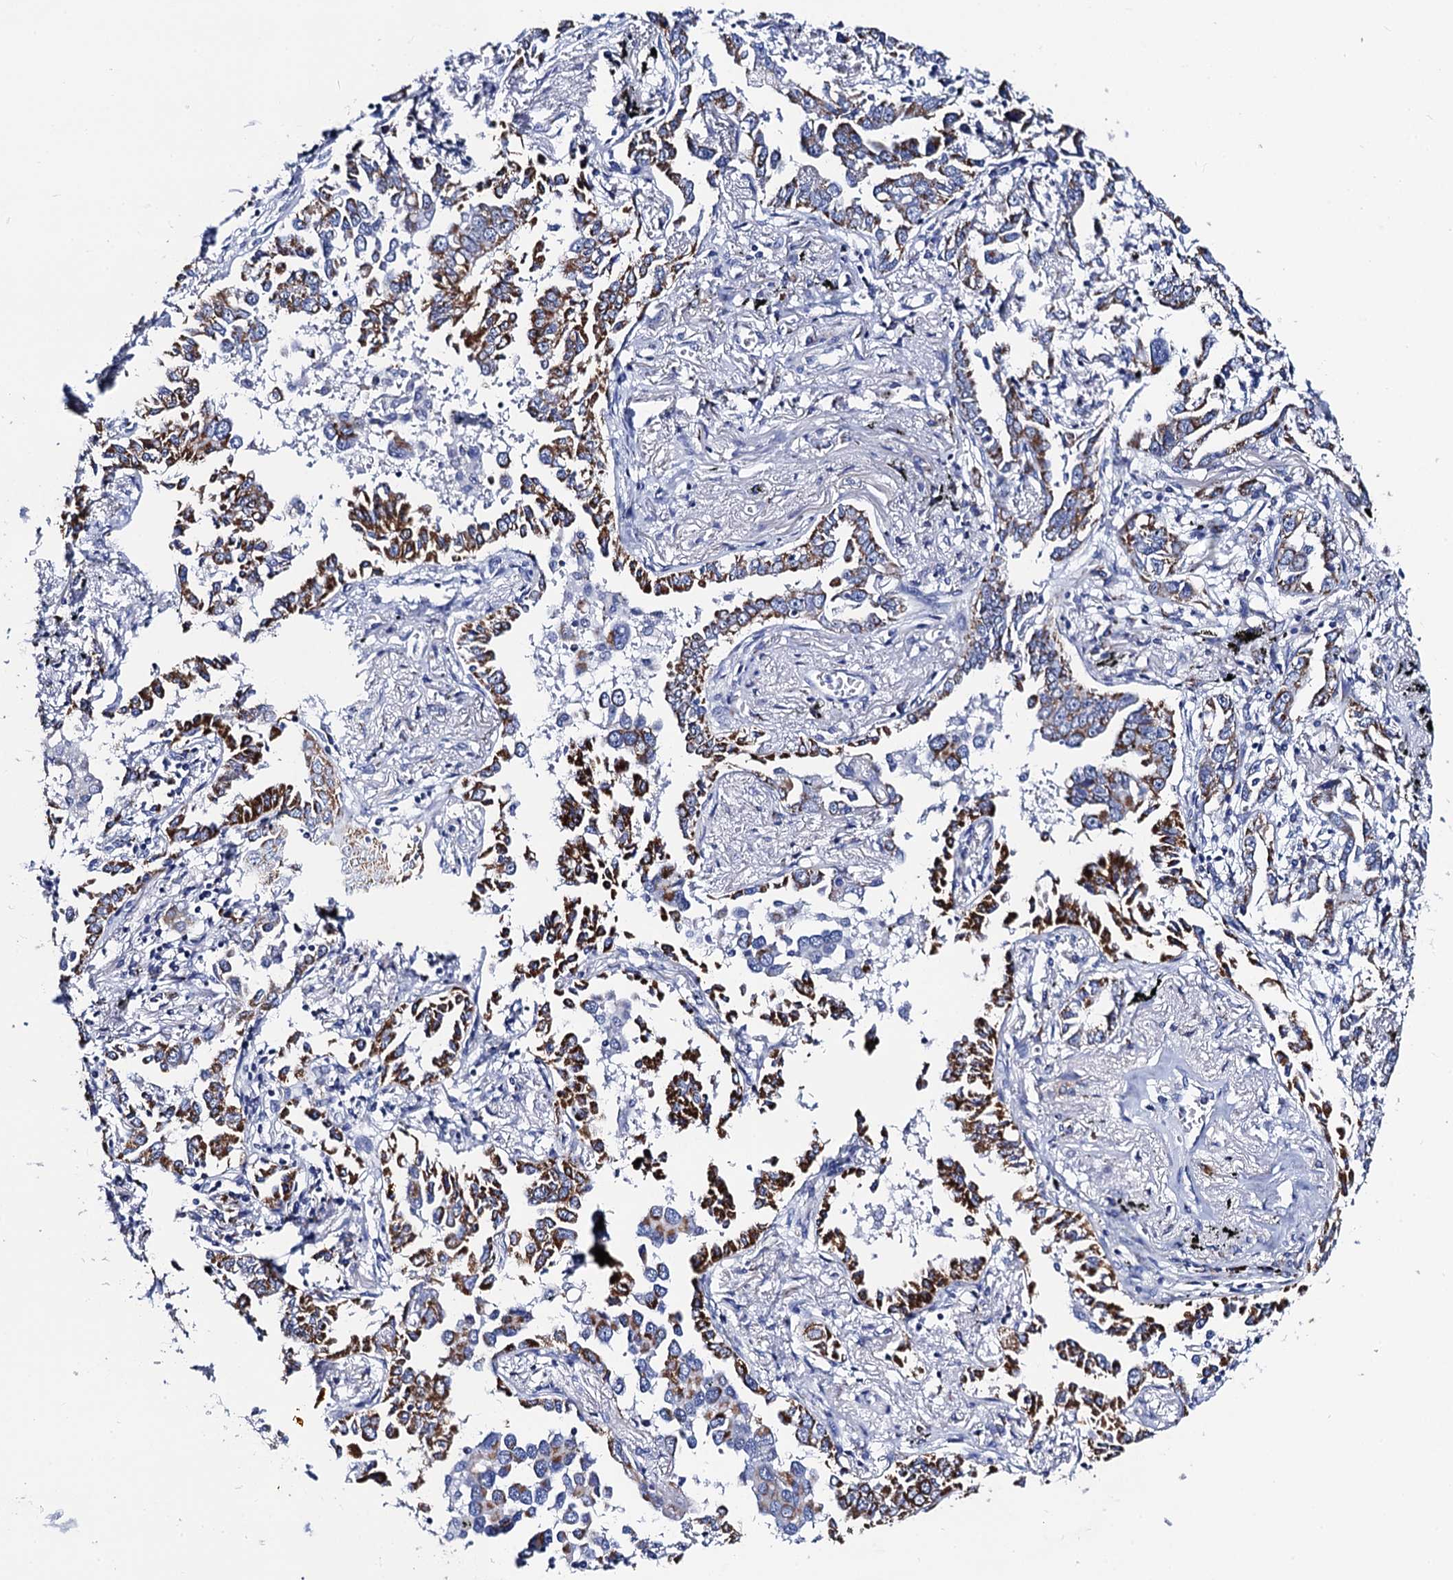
{"staining": {"intensity": "strong", "quantity": ">75%", "location": "cytoplasmic/membranous"}, "tissue": "lung cancer", "cell_type": "Tumor cells", "image_type": "cancer", "snomed": [{"axis": "morphology", "description": "Adenocarcinoma, NOS"}, {"axis": "topography", "description": "Lung"}], "caption": "Brown immunohistochemical staining in adenocarcinoma (lung) displays strong cytoplasmic/membranous staining in about >75% of tumor cells. The protein of interest is stained brown, and the nuclei are stained in blue (DAB (3,3'-diaminobenzidine) IHC with brightfield microscopy, high magnification).", "gene": "ACADSB", "patient": {"sex": "male", "age": 67}}